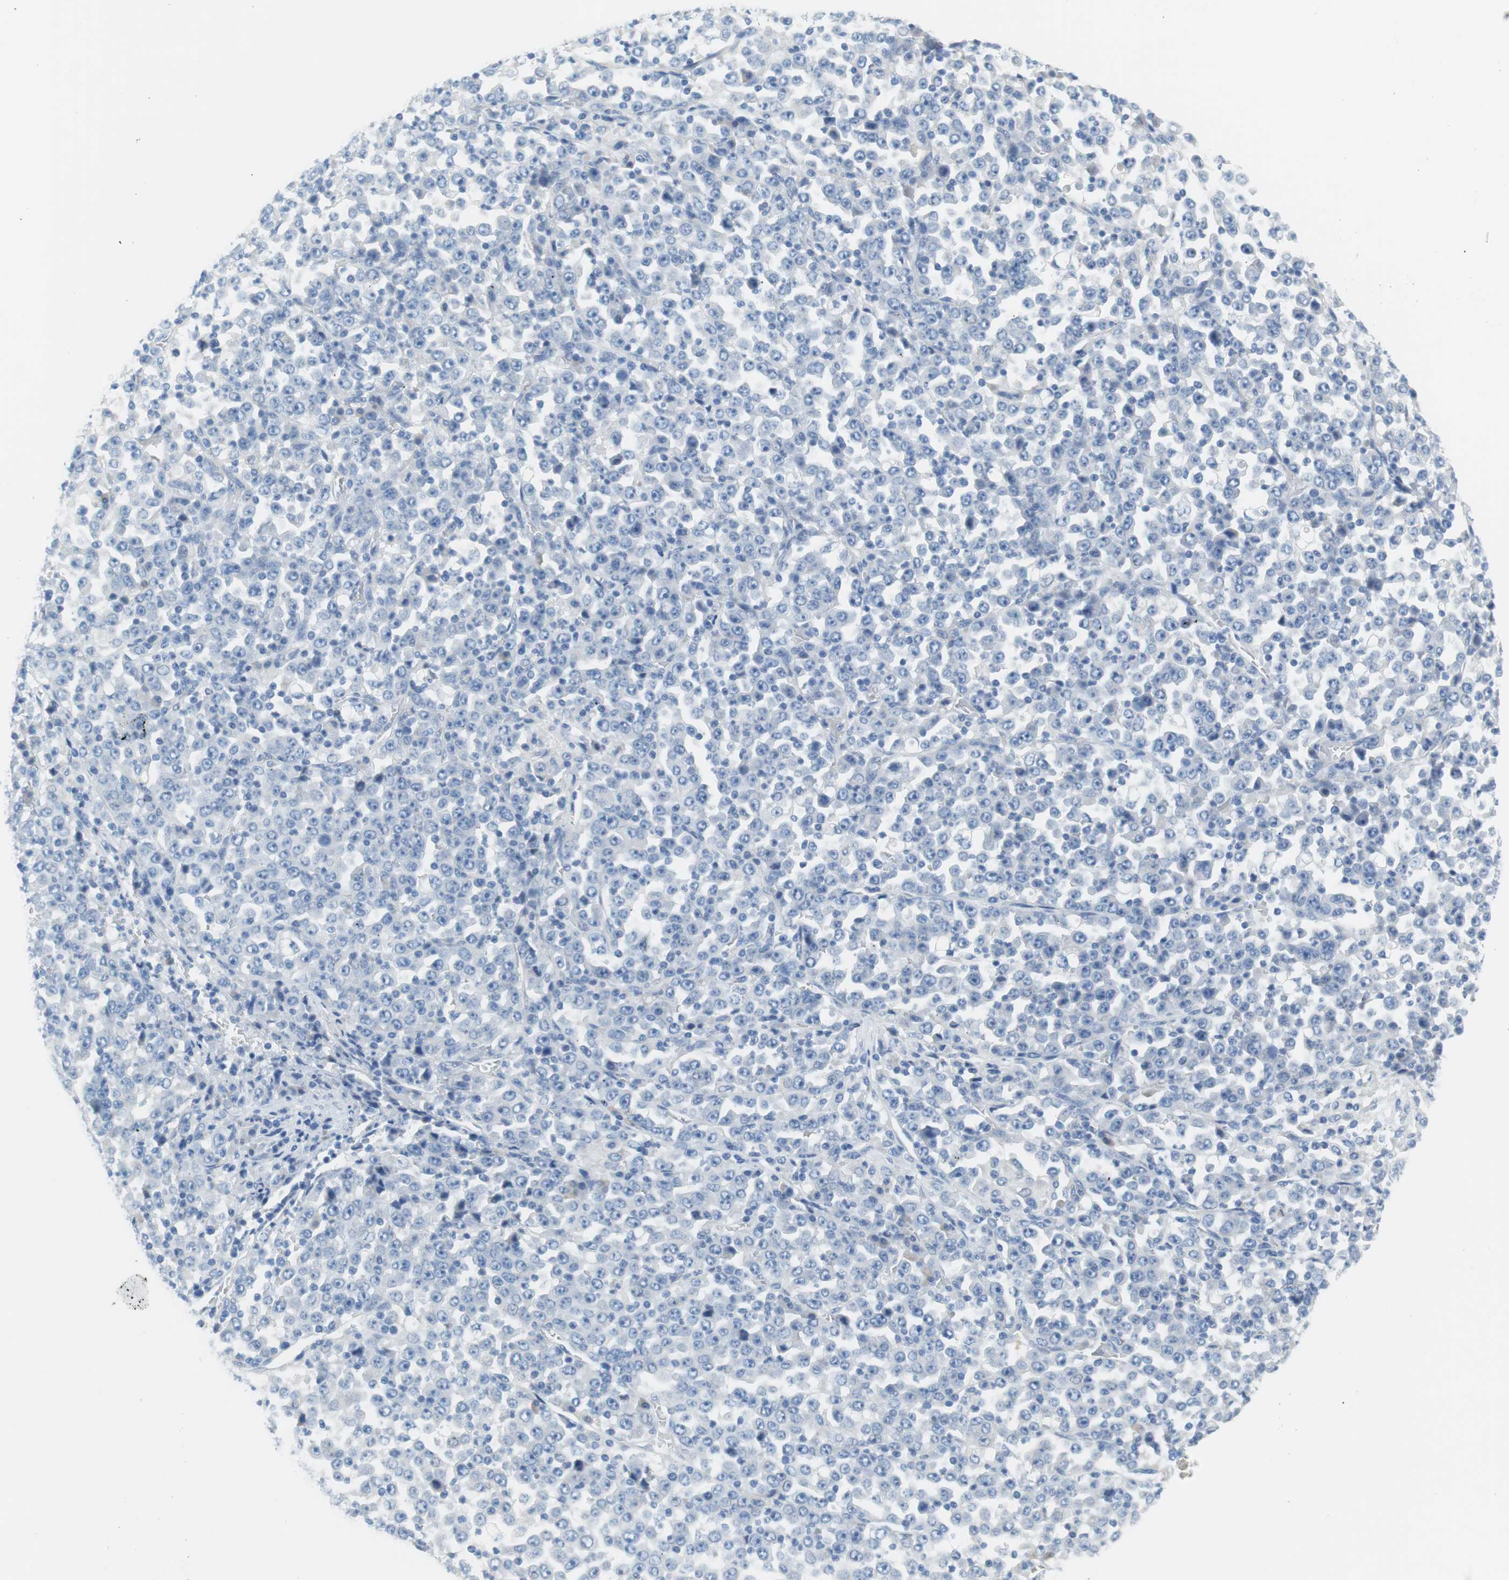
{"staining": {"intensity": "negative", "quantity": "none", "location": "none"}, "tissue": "stomach cancer", "cell_type": "Tumor cells", "image_type": "cancer", "snomed": [{"axis": "morphology", "description": "Normal tissue, NOS"}, {"axis": "morphology", "description": "Adenocarcinoma, NOS"}, {"axis": "topography", "description": "Stomach, upper"}, {"axis": "topography", "description": "Stomach"}], "caption": "Histopathology image shows no significant protein expression in tumor cells of stomach cancer.", "gene": "MYH1", "patient": {"sex": "male", "age": 59}}